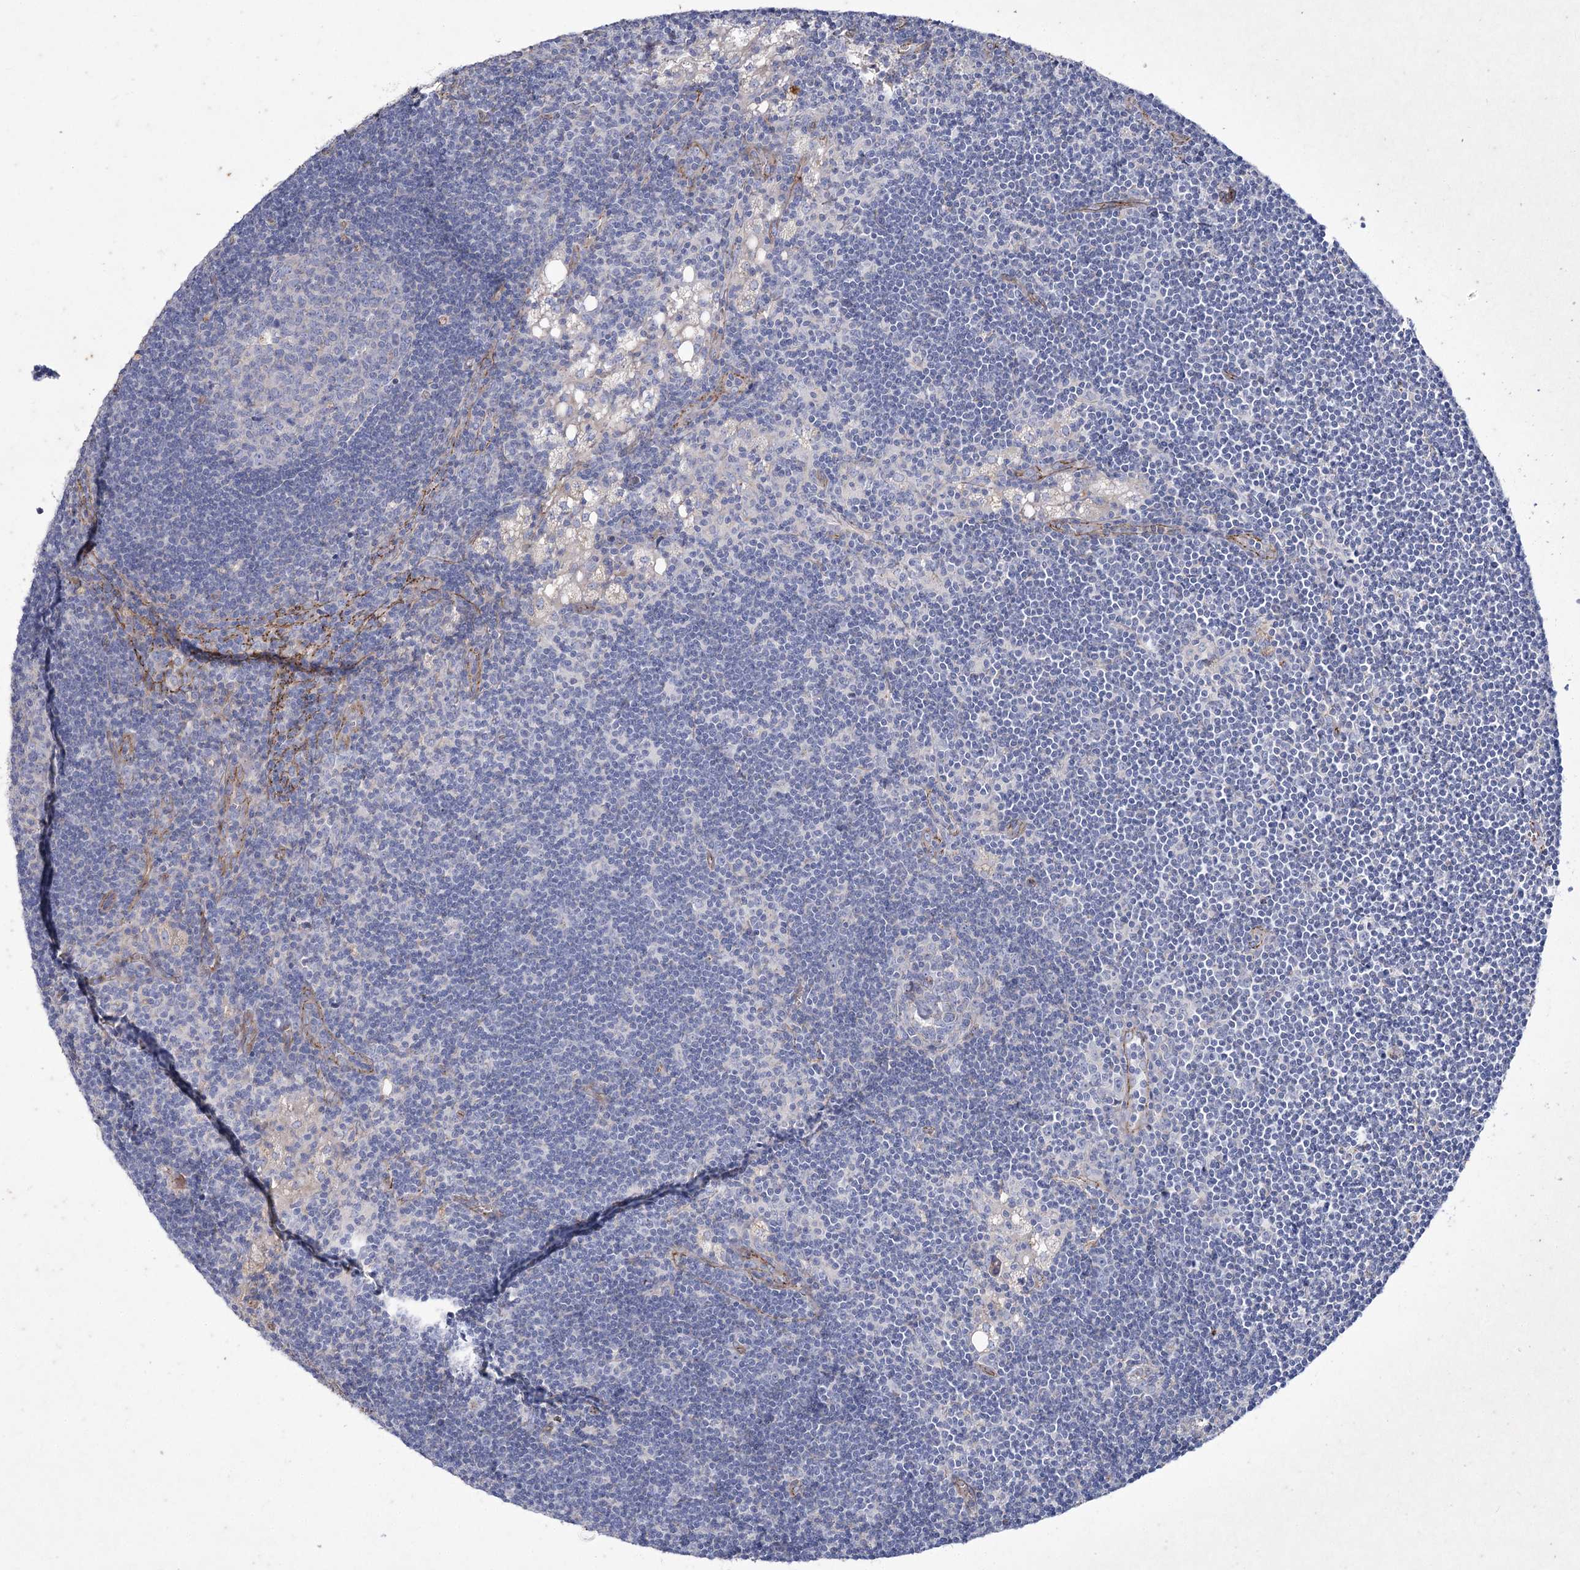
{"staining": {"intensity": "negative", "quantity": "none", "location": "none"}, "tissue": "lymph node", "cell_type": "Germinal center cells", "image_type": "normal", "snomed": [{"axis": "morphology", "description": "Normal tissue, NOS"}, {"axis": "topography", "description": "Lymph node"}], "caption": "Germinal center cells show no significant protein expression in normal lymph node.", "gene": "LDLRAD3", "patient": {"sex": "male", "age": 24}}